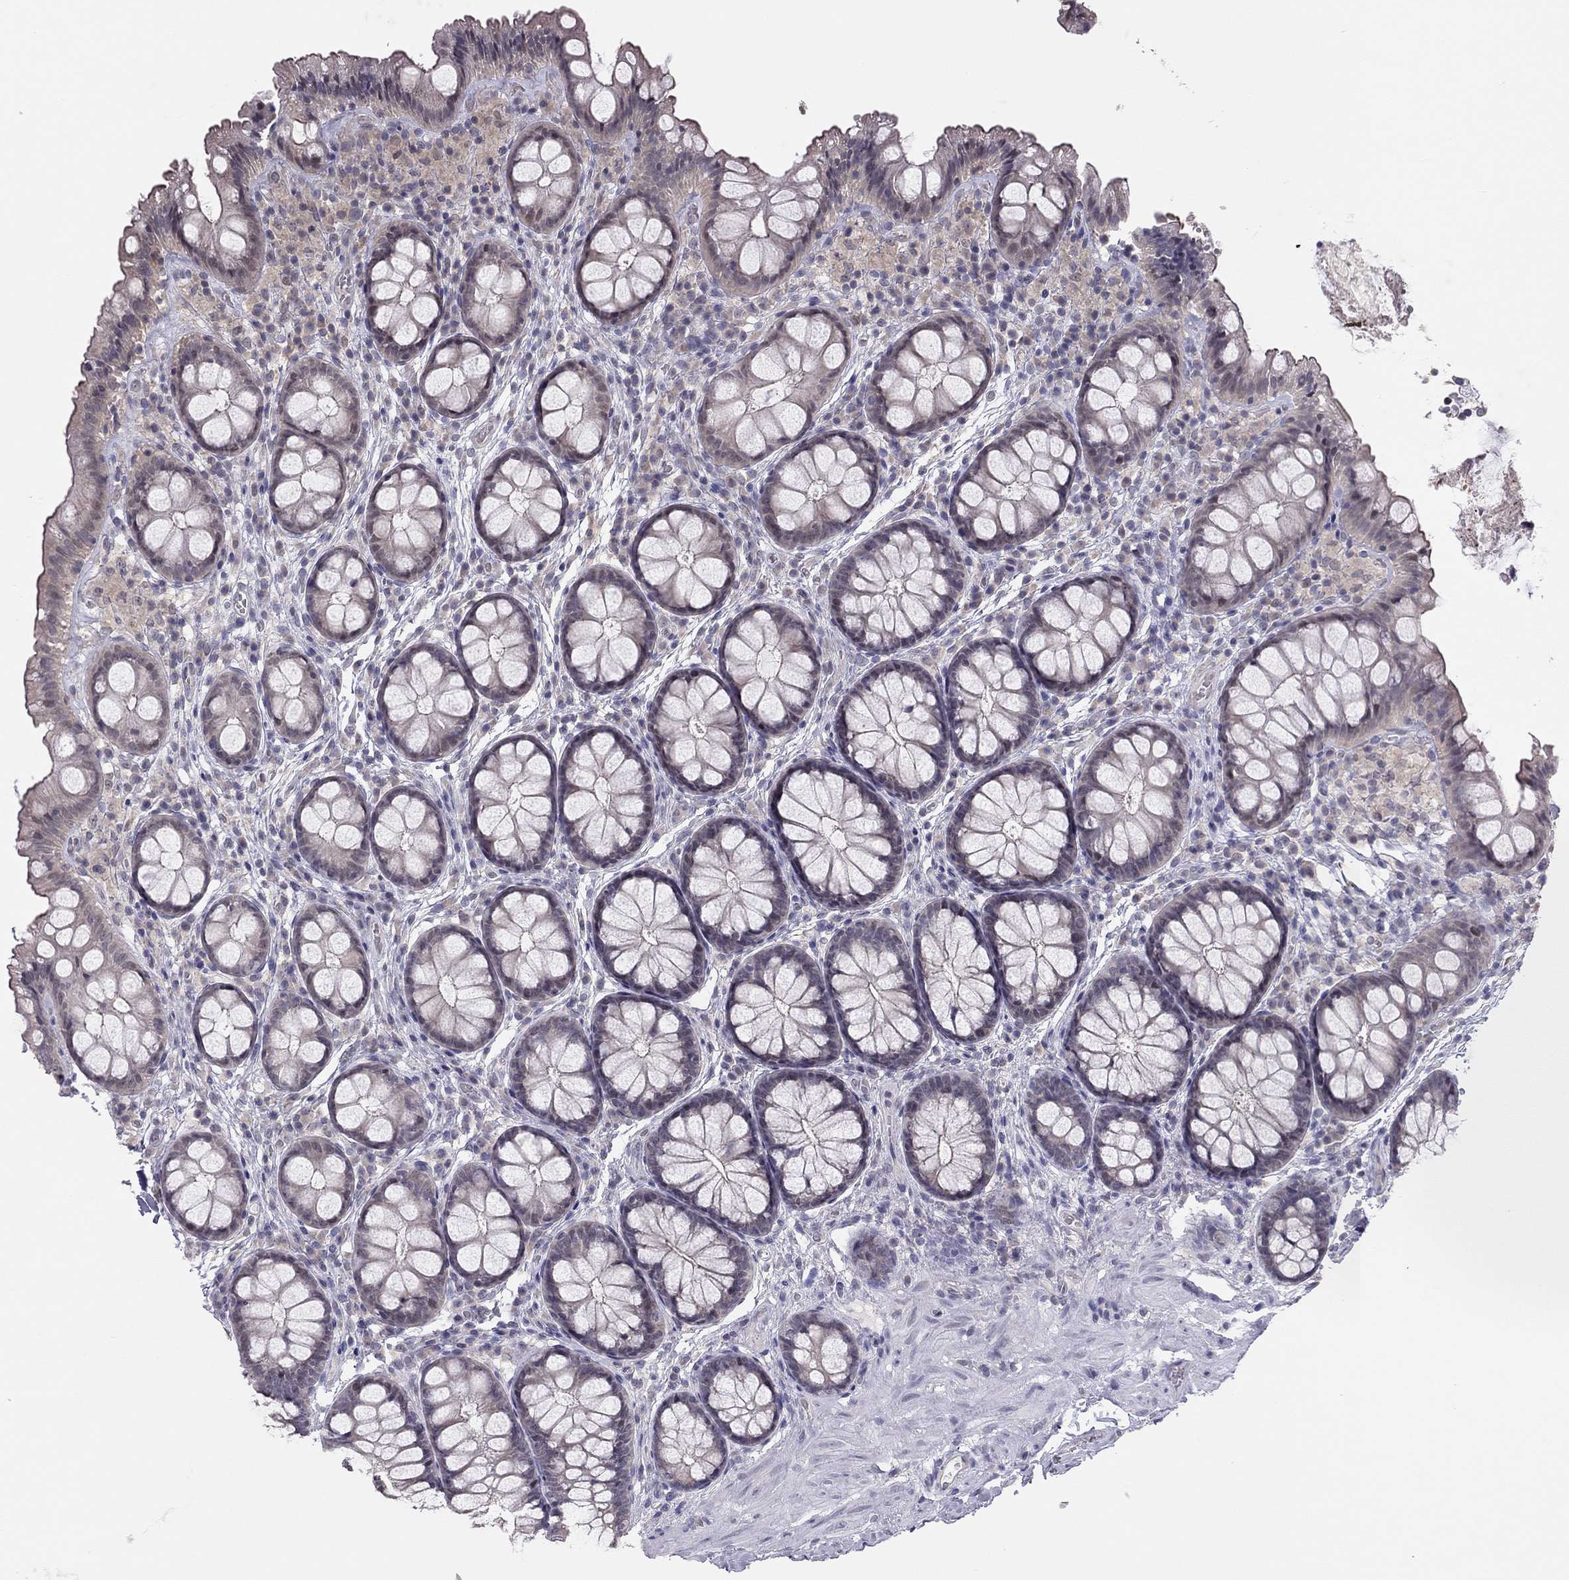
{"staining": {"intensity": "negative", "quantity": "none", "location": "none"}, "tissue": "colon", "cell_type": "Endothelial cells", "image_type": "normal", "snomed": [{"axis": "morphology", "description": "Normal tissue, NOS"}, {"axis": "topography", "description": "Colon"}], "caption": "There is no significant expression in endothelial cells of colon. (DAB (3,3'-diaminobenzidine) immunohistochemistry visualized using brightfield microscopy, high magnification).", "gene": "HSF2BP", "patient": {"sex": "female", "age": 86}}